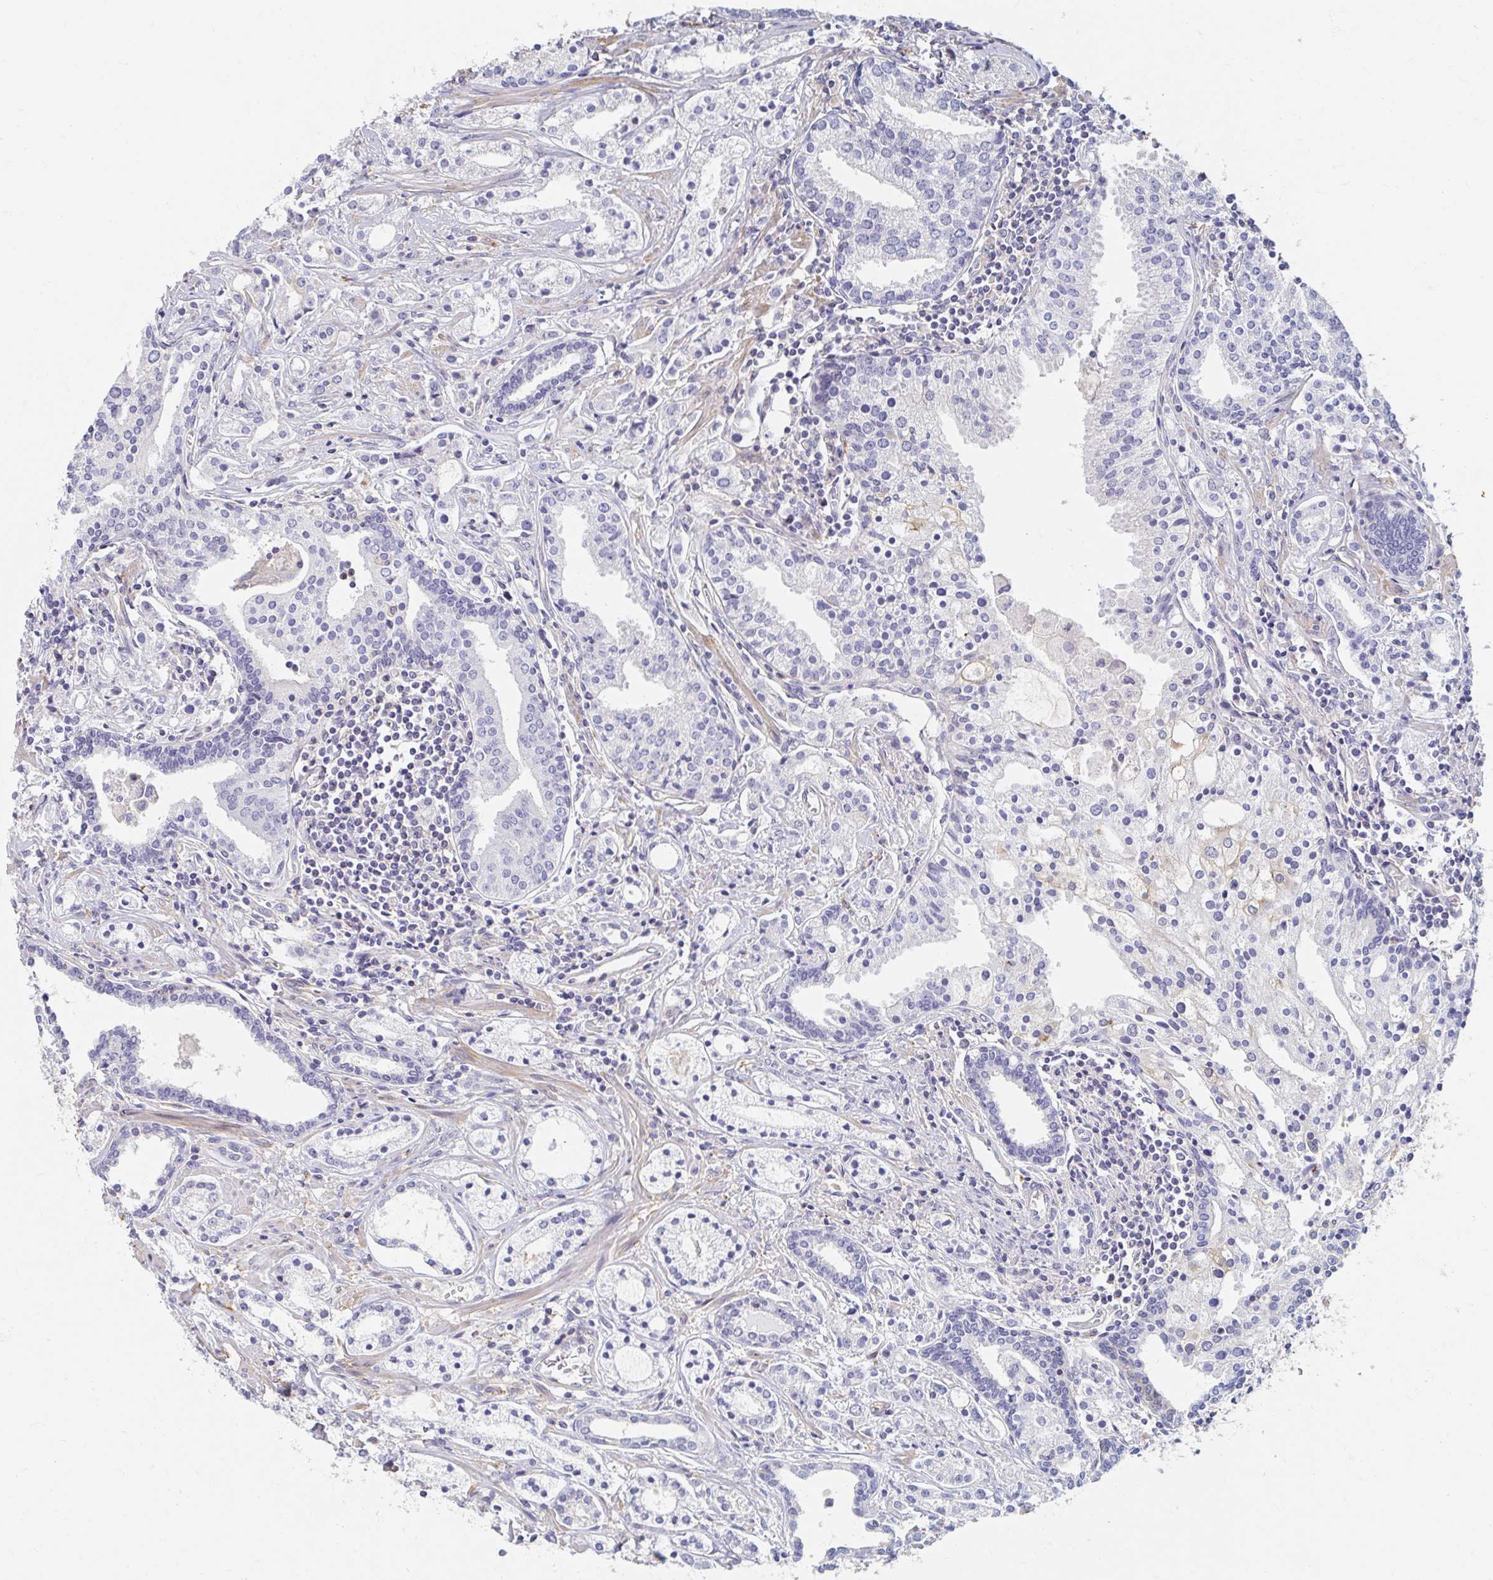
{"staining": {"intensity": "negative", "quantity": "none", "location": "none"}, "tissue": "prostate cancer", "cell_type": "Tumor cells", "image_type": "cancer", "snomed": [{"axis": "morphology", "description": "Adenocarcinoma, Medium grade"}, {"axis": "topography", "description": "Prostate"}], "caption": "An immunohistochemistry (IHC) histopathology image of adenocarcinoma (medium-grade) (prostate) is shown. There is no staining in tumor cells of adenocarcinoma (medium-grade) (prostate).", "gene": "MYLK2", "patient": {"sex": "male", "age": 57}}